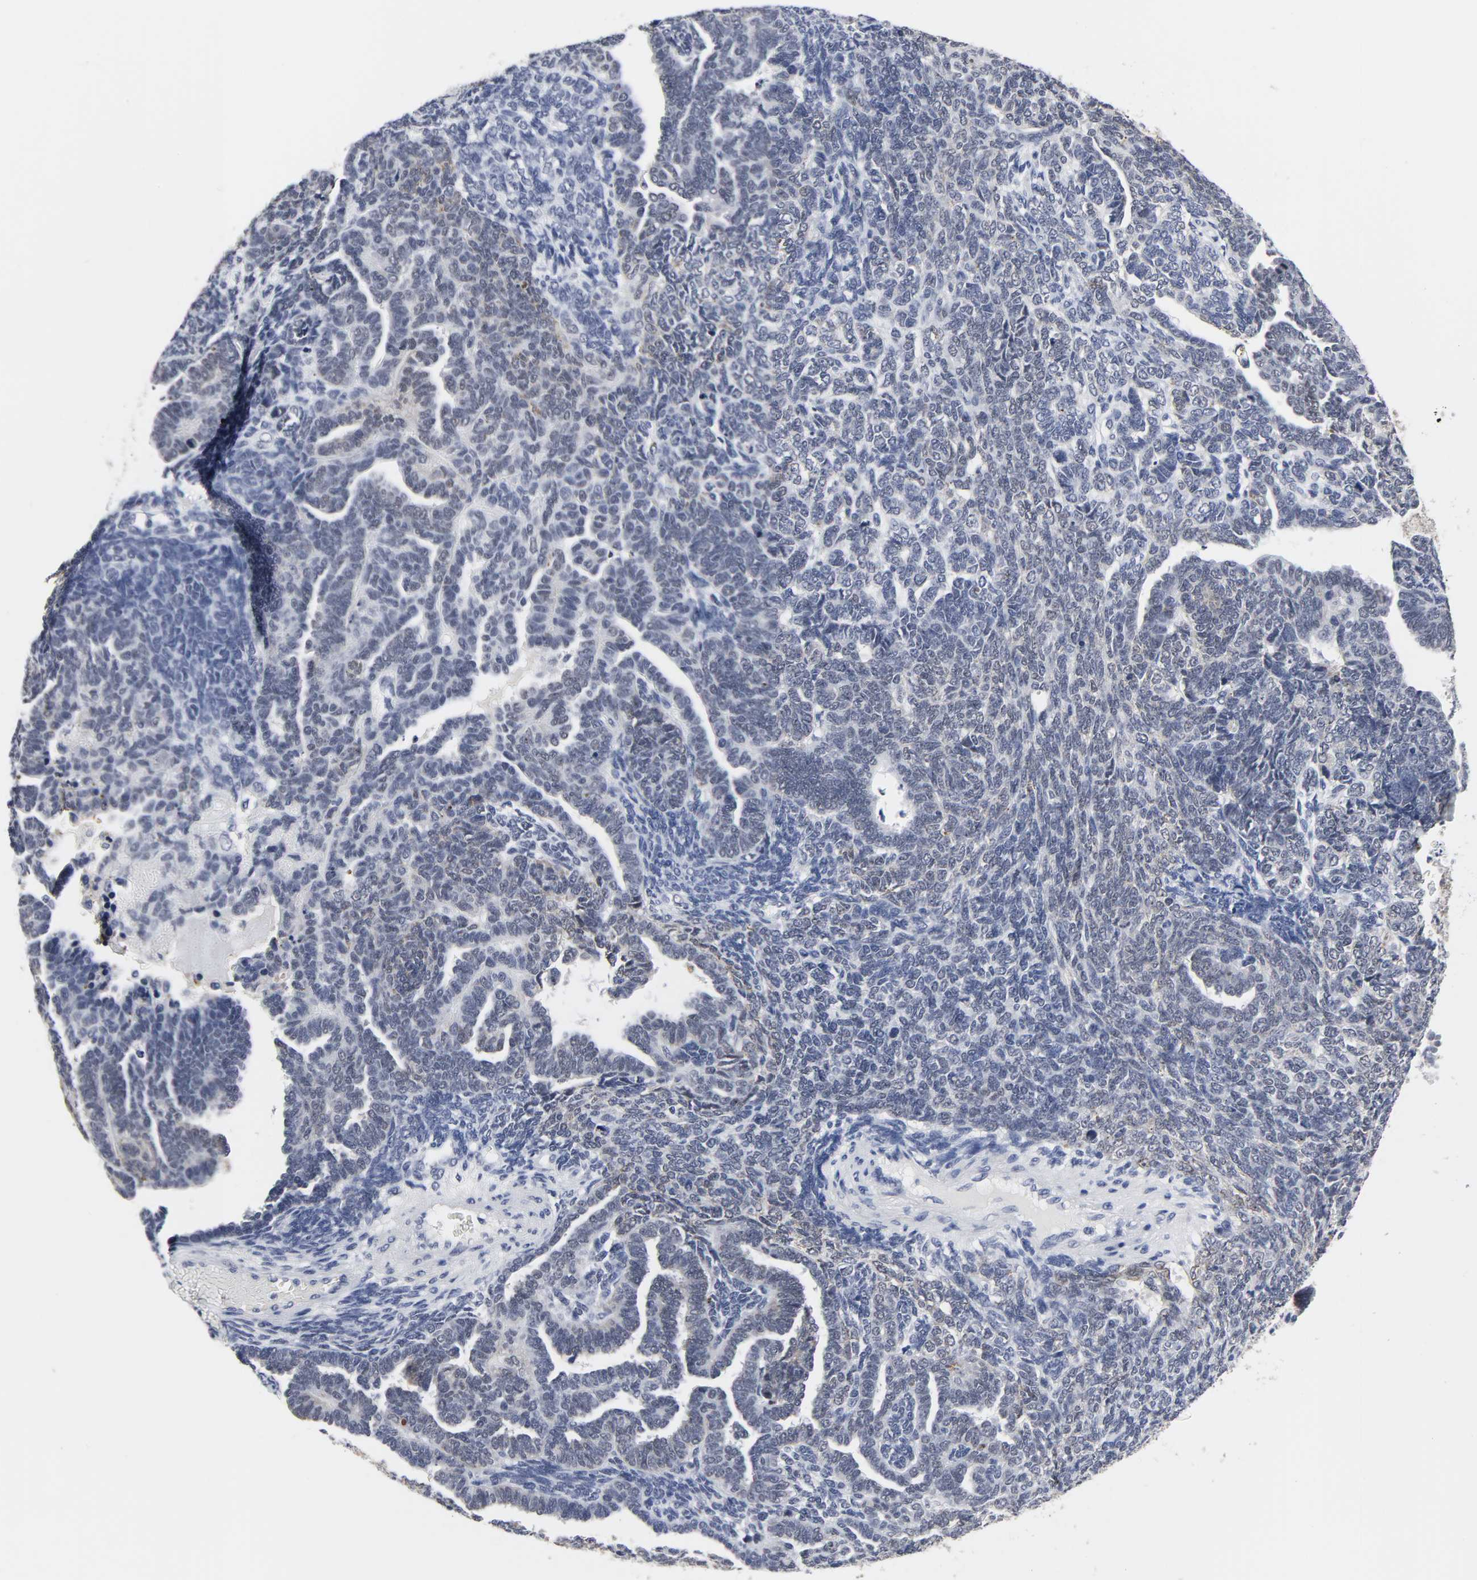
{"staining": {"intensity": "weak", "quantity": "<25%", "location": "cytoplasmic/membranous"}, "tissue": "endometrial cancer", "cell_type": "Tumor cells", "image_type": "cancer", "snomed": [{"axis": "morphology", "description": "Neoplasm, malignant, NOS"}, {"axis": "topography", "description": "Endometrium"}], "caption": "A high-resolution image shows immunohistochemistry (IHC) staining of malignant neoplasm (endometrial), which displays no significant positivity in tumor cells. (Brightfield microscopy of DAB IHC at high magnification).", "gene": "GRHL2", "patient": {"sex": "female", "age": 74}}